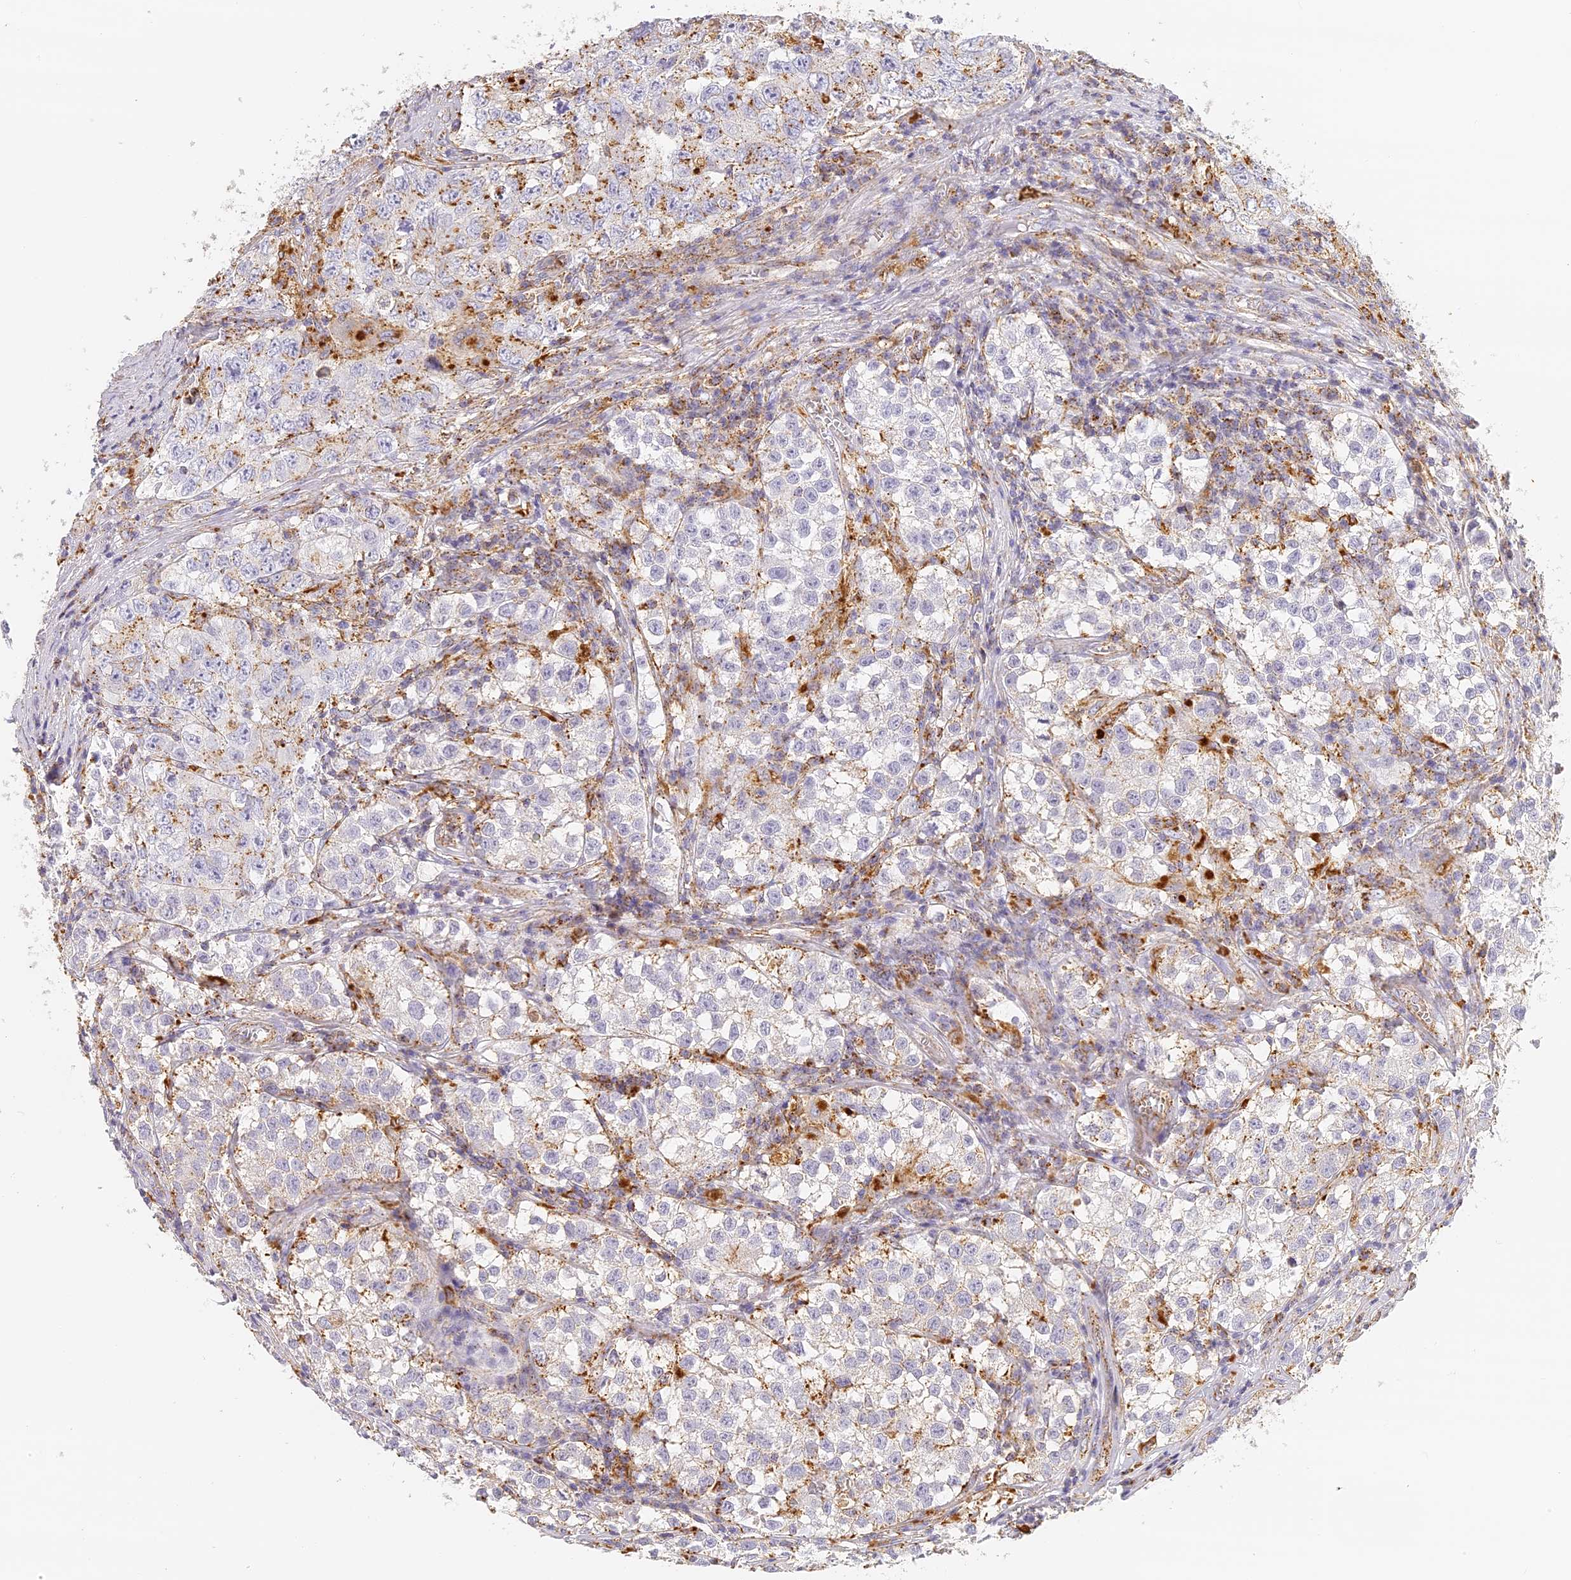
{"staining": {"intensity": "negative", "quantity": "none", "location": "none"}, "tissue": "testis cancer", "cell_type": "Tumor cells", "image_type": "cancer", "snomed": [{"axis": "morphology", "description": "Seminoma, NOS"}, {"axis": "morphology", "description": "Carcinoma, Embryonal, NOS"}, {"axis": "topography", "description": "Testis"}], "caption": "The histopathology image exhibits no staining of tumor cells in testis embryonal carcinoma.", "gene": "LAMP2", "patient": {"sex": "male", "age": 43}}